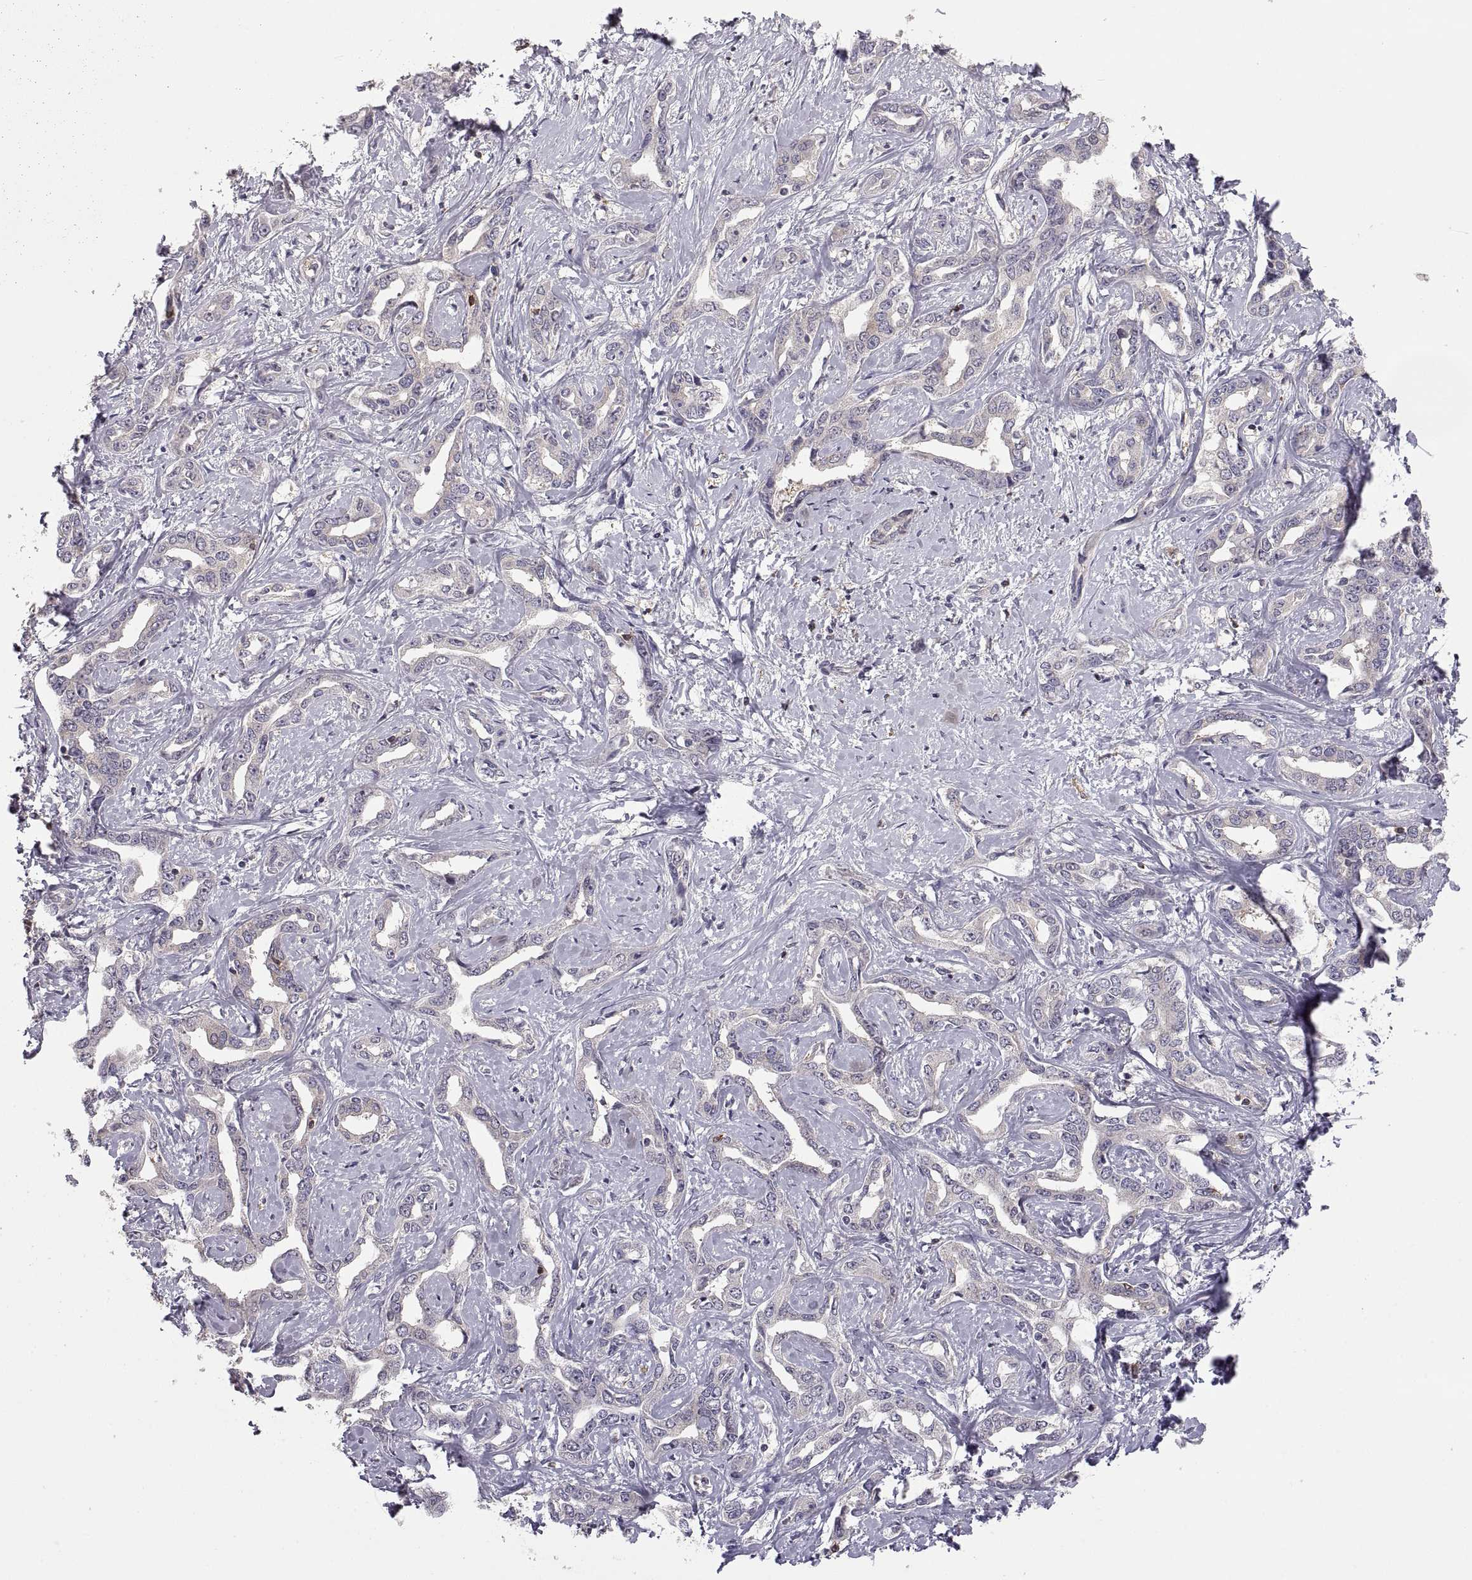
{"staining": {"intensity": "negative", "quantity": "none", "location": "none"}, "tissue": "liver cancer", "cell_type": "Tumor cells", "image_type": "cancer", "snomed": [{"axis": "morphology", "description": "Cholangiocarcinoma"}, {"axis": "topography", "description": "Liver"}], "caption": "There is no significant positivity in tumor cells of liver cancer (cholangiocarcinoma).", "gene": "EZR", "patient": {"sex": "male", "age": 59}}